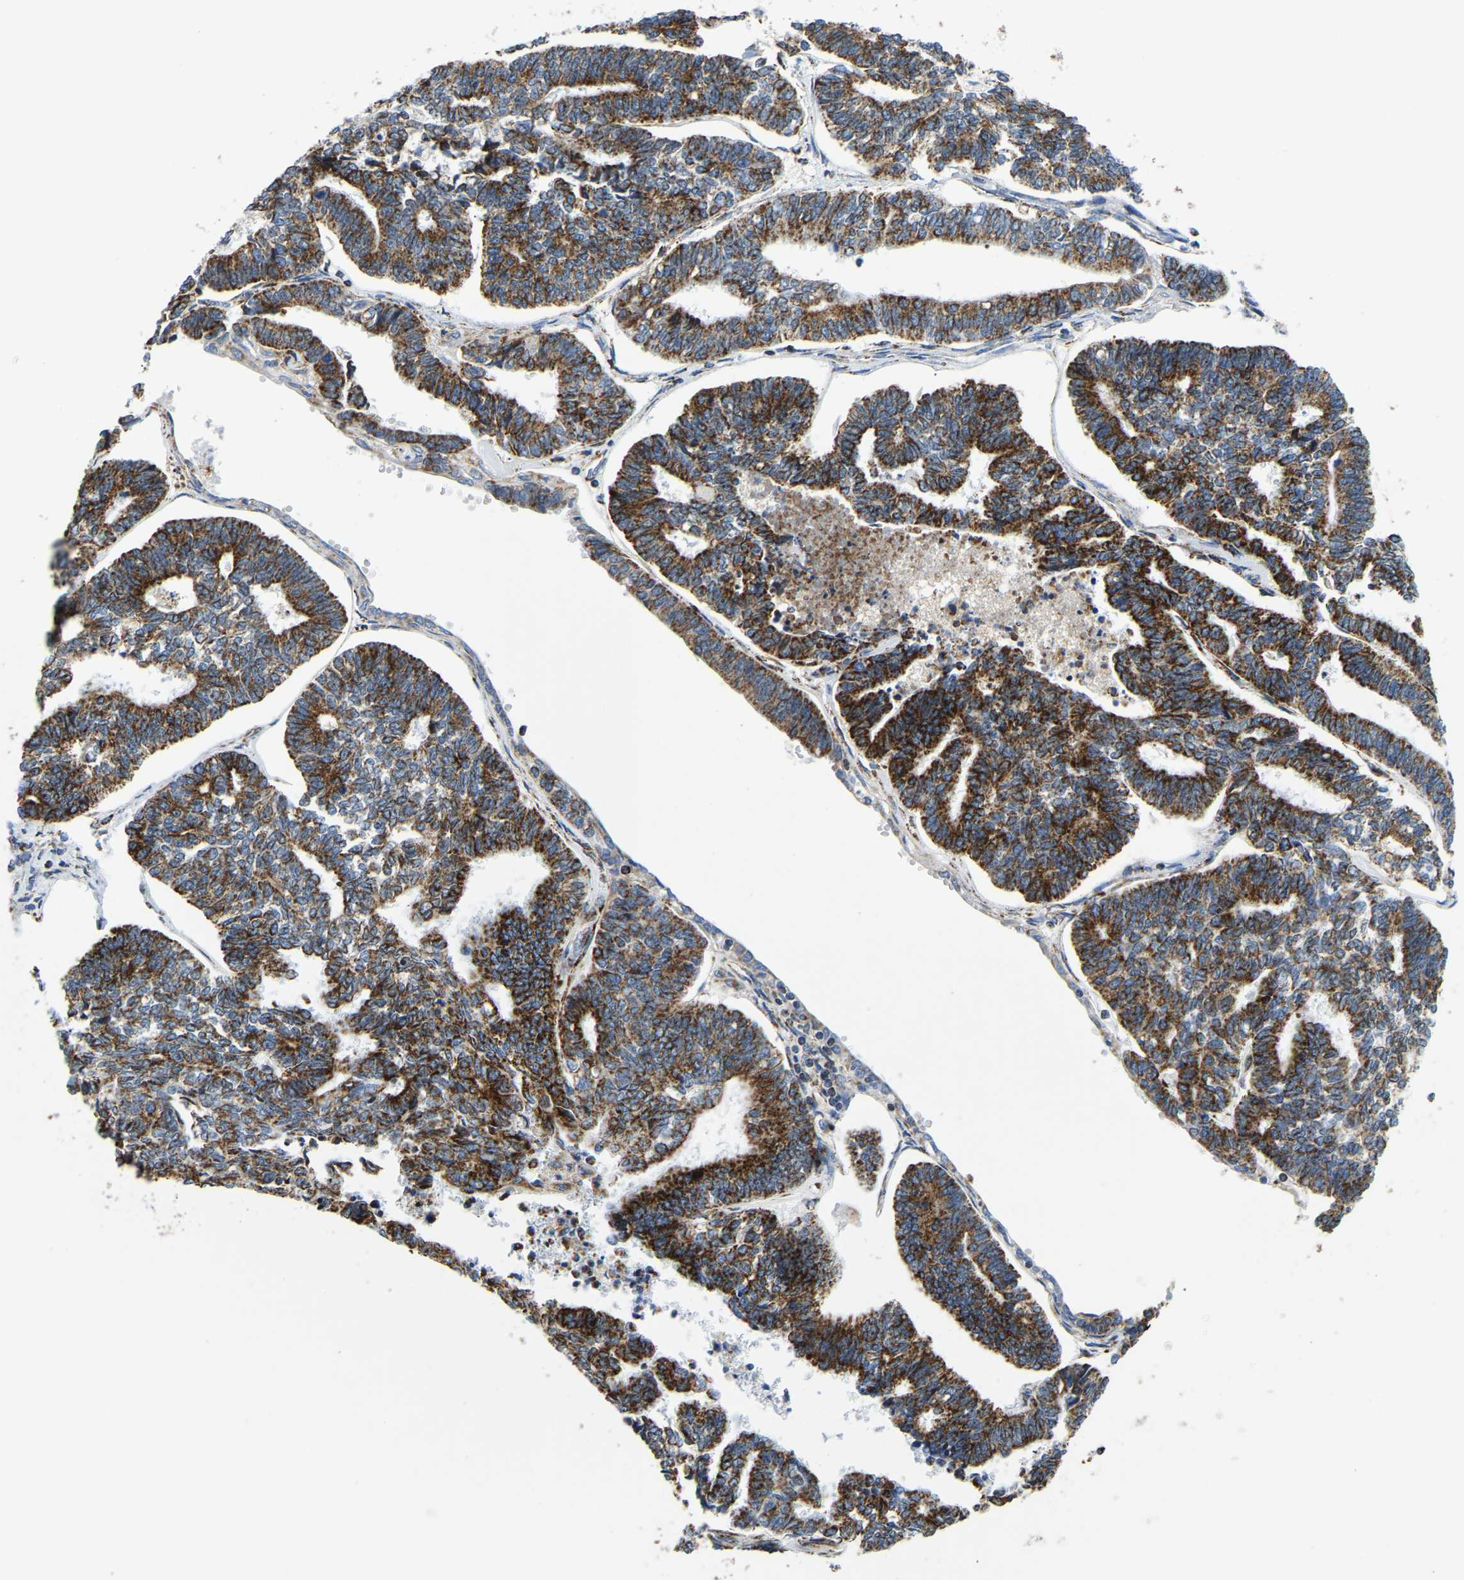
{"staining": {"intensity": "strong", "quantity": "25%-75%", "location": "cytoplasmic/membranous"}, "tissue": "endometrial cancer", "cell_type": "Tumor cells", "image_type": "cancer", "snomed": [{"axis": "morphology", "description": "Adenocarcinoma, NOS"}, {"axis": "topography", "description": "Endometrium"}], "caption": "Protein analysis of endometrial cancer tissue reveals strong cytoplasmic/membranous expression in approximately 25%-75% of tumor cells.", "gene": "SFXN1", "patient": {"sex": "female", "age": 70}}